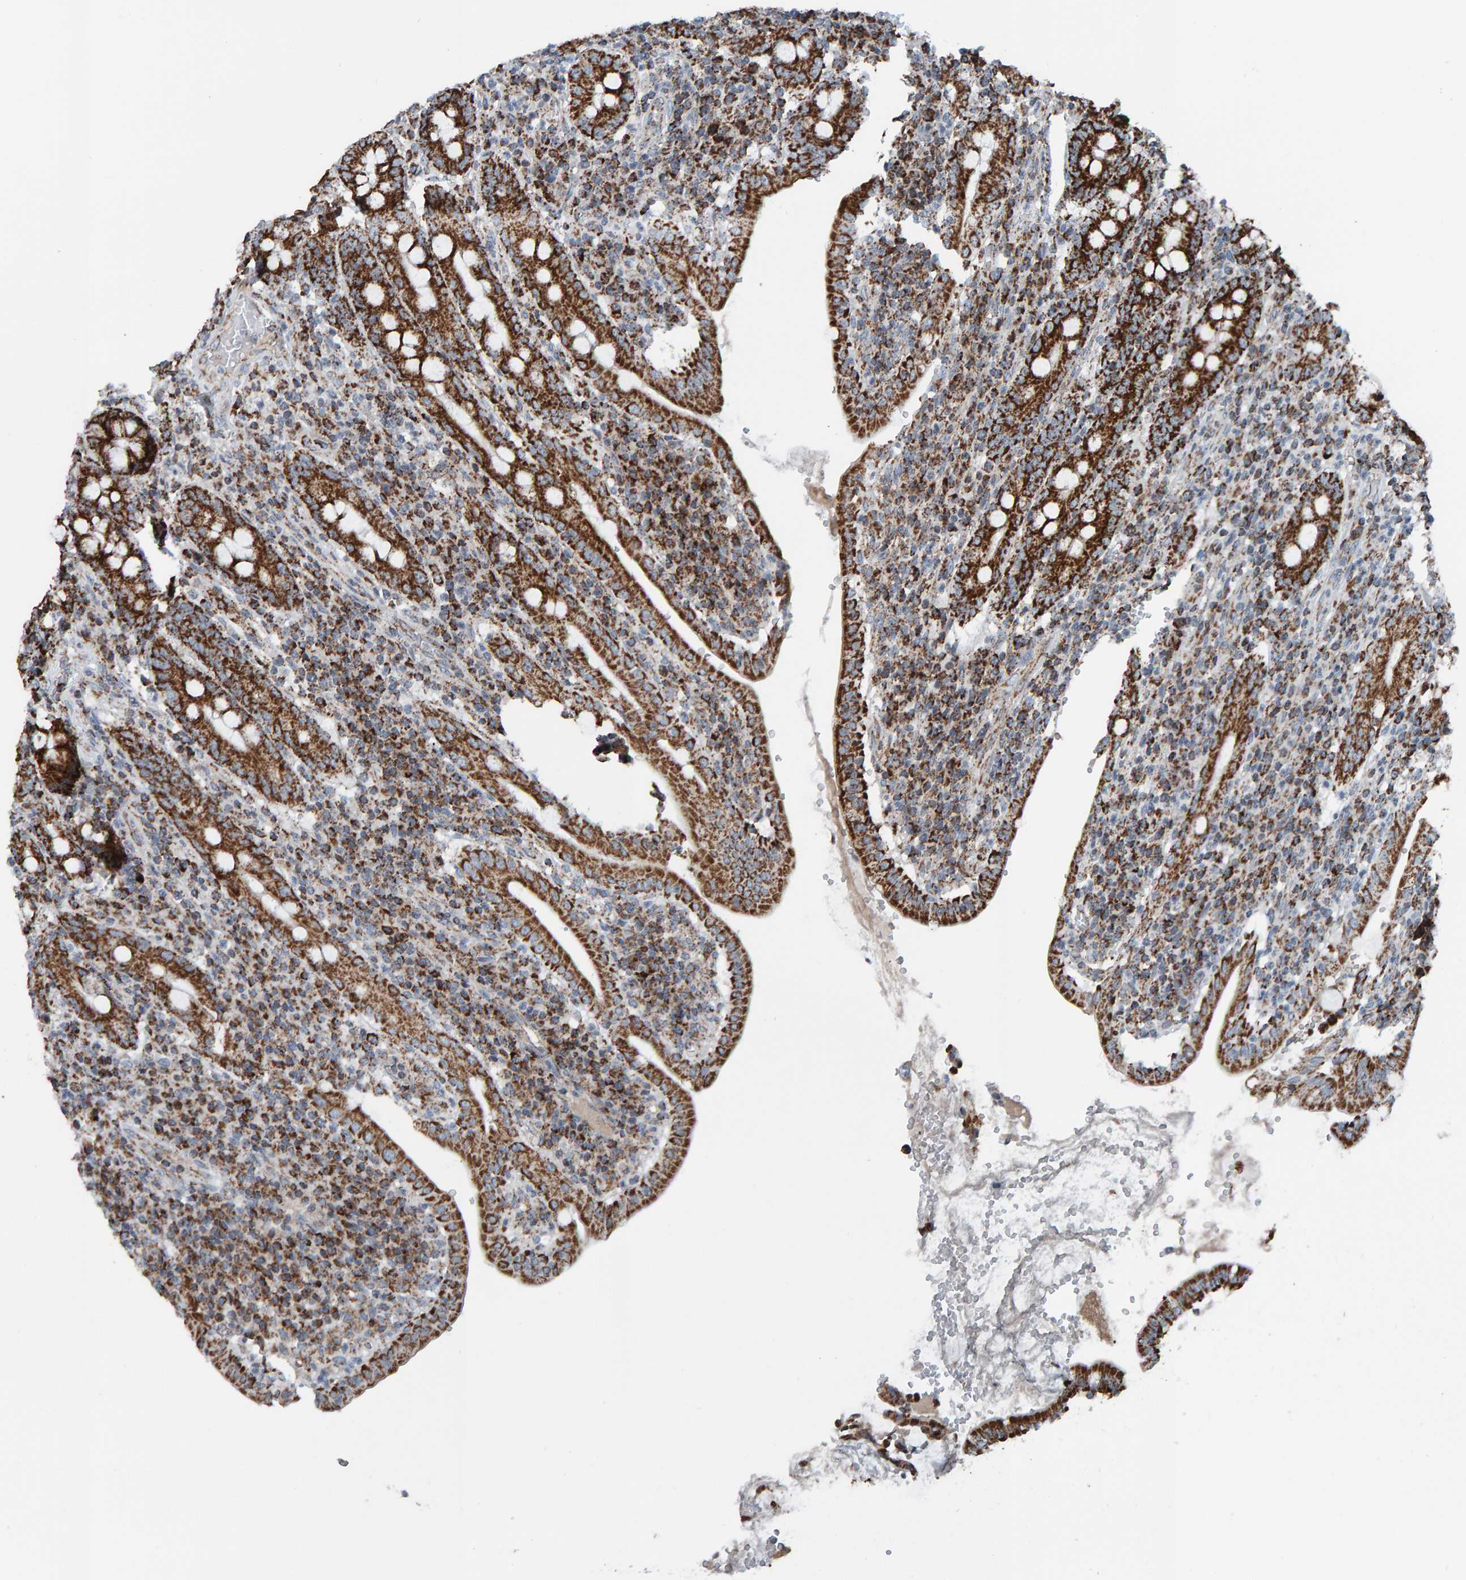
{"staining": {"intensity": "strong", "quantity": ">75%", "location": "cytoplasmic/membranous"}, "tissue": "duodenum", "cell_type": "Glandular cells", "image_type": "normal", "snomed": [{"axis": "morphology", "description": "Normal tissue, NOS"}, {"axis": "morphology", "description": "Adenocarcinoma, NOS"}, {"axis": "topography", "description": "Pancreas"}, {"axis": "topography", "description": "Duodenum"}], "caption": "Glandular cells exhibit high levels of strong cytoplasmic/membranous staining in approximately >75% of cells in benign human duodenum. (Stains: DAB (3,3'-diaminobenzidine) in brown, nuclei in blue, Microscopy: brightfield microscopy at high magnification).", "gene": "ZNF48", "patient": {"sex": "male", "age": 50}}